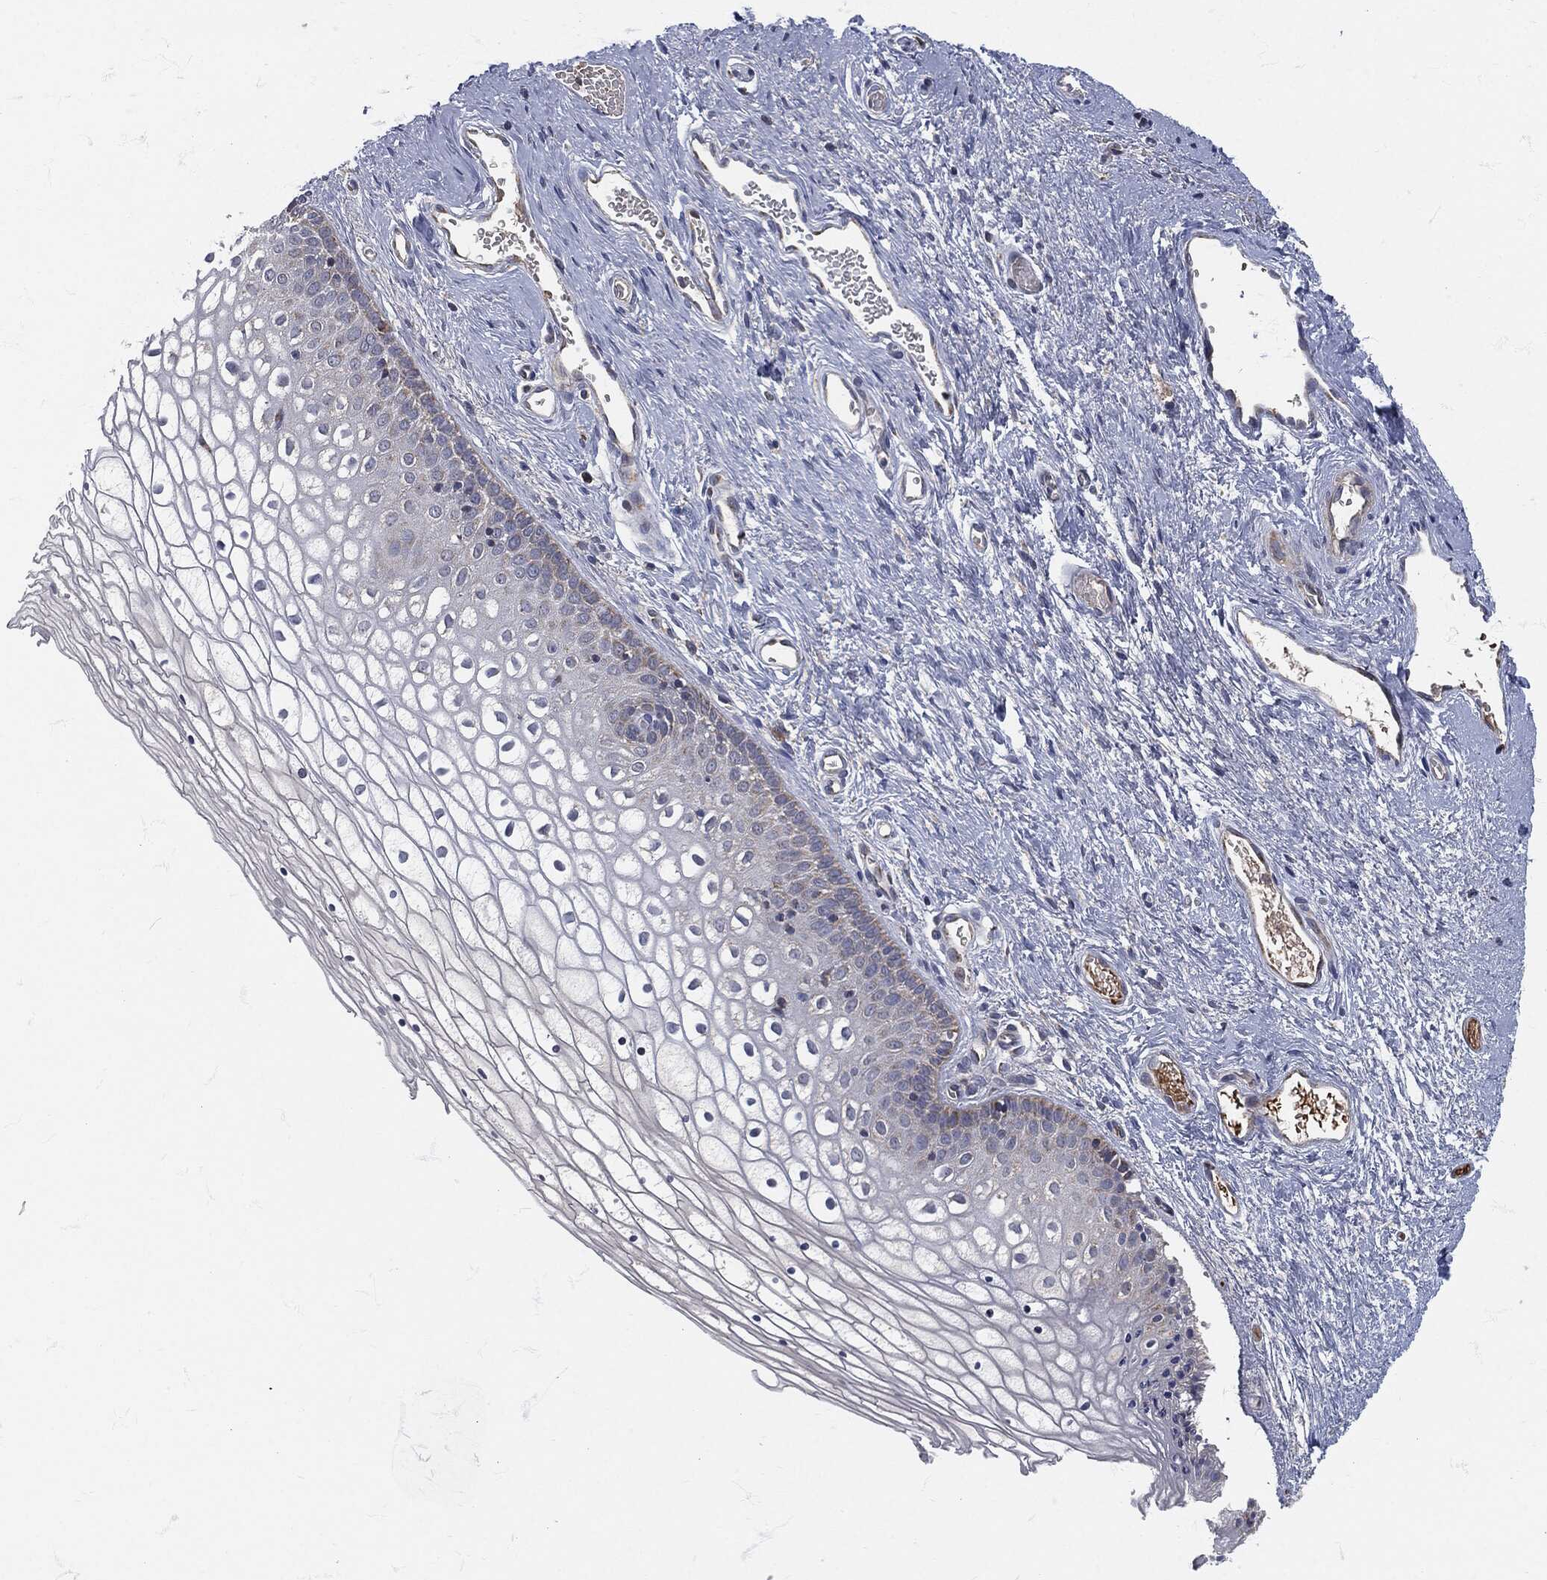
{"staining": {"intensity": "negative", "quantity": "none", "location": "none"}, "tissue": "vagina", "cell_type": "Squamous epithelial cells", "image_type": "normal", "snomed": [{"axis": "morphology", "description": "Normal tissue, NOS"}, {"axis": "topography", "description": "Vagina"}], "caption": "The image reveals no significant expression in squamous epithelial cells of vagina.", "gene": "SIGLEC9", "patient": {"sex": "female", "age": 32}}